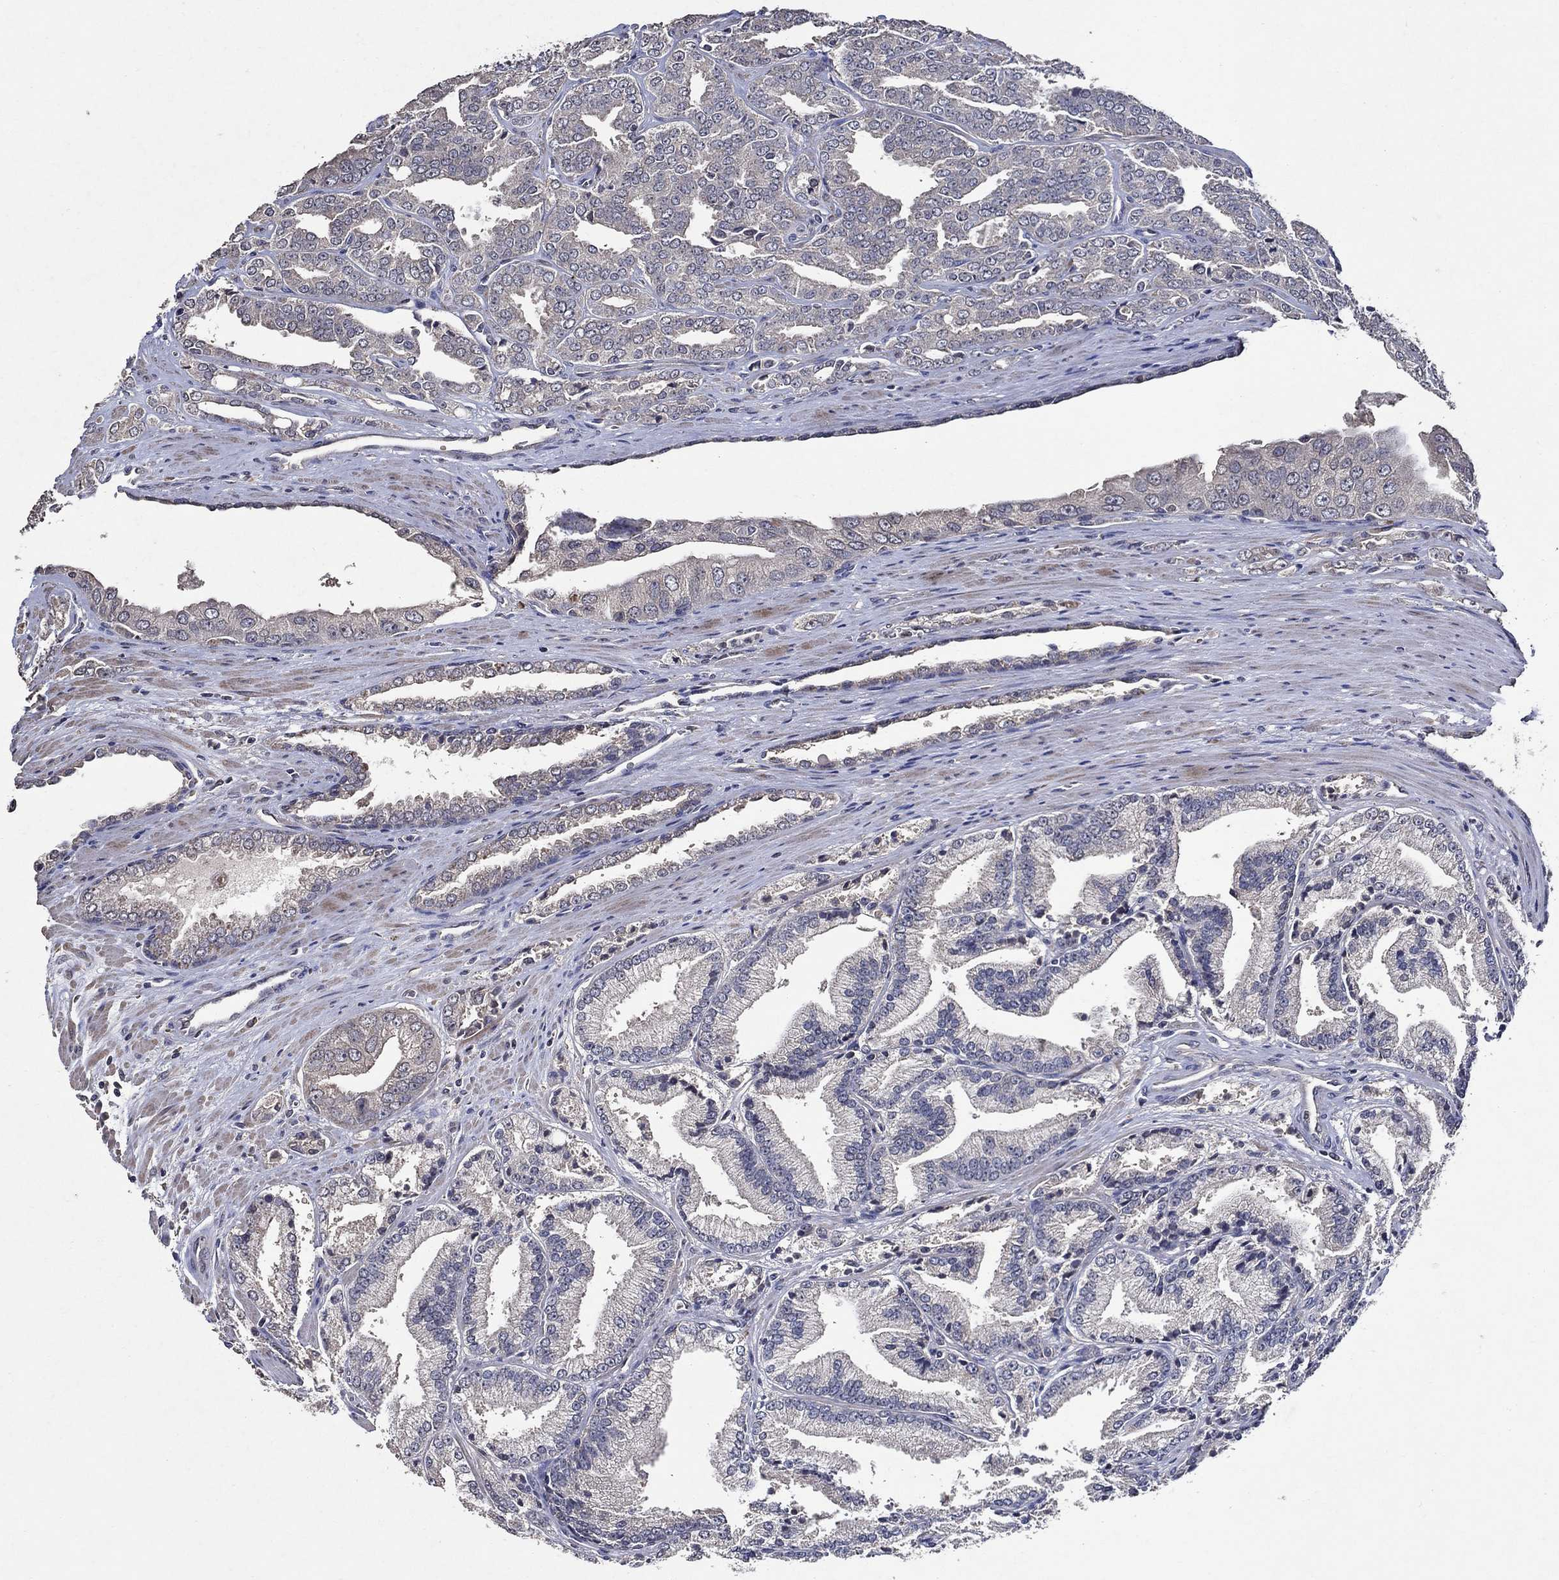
{"staining": {"intensity": "negative", "quantity": "none", "location": "none"}, "tissue": "prostate cancer", "cell_type": "Tumor cells", "image_type": "cancer", "snomed": [{"axis": "morphology", "description": "Adenocarcinoma, NOS"}, {"axis": "morphology", "description": "Adenocarcinoma, High grade"}, {"axis": "topography", "description": "Prostate"}], "caption": "Tumor cells are negative for protein expression in human prostate cancer (adenocarcinoma (high-grade)).", "gene": "HAP1", "patient": {"sex": "male", "age": 70}}